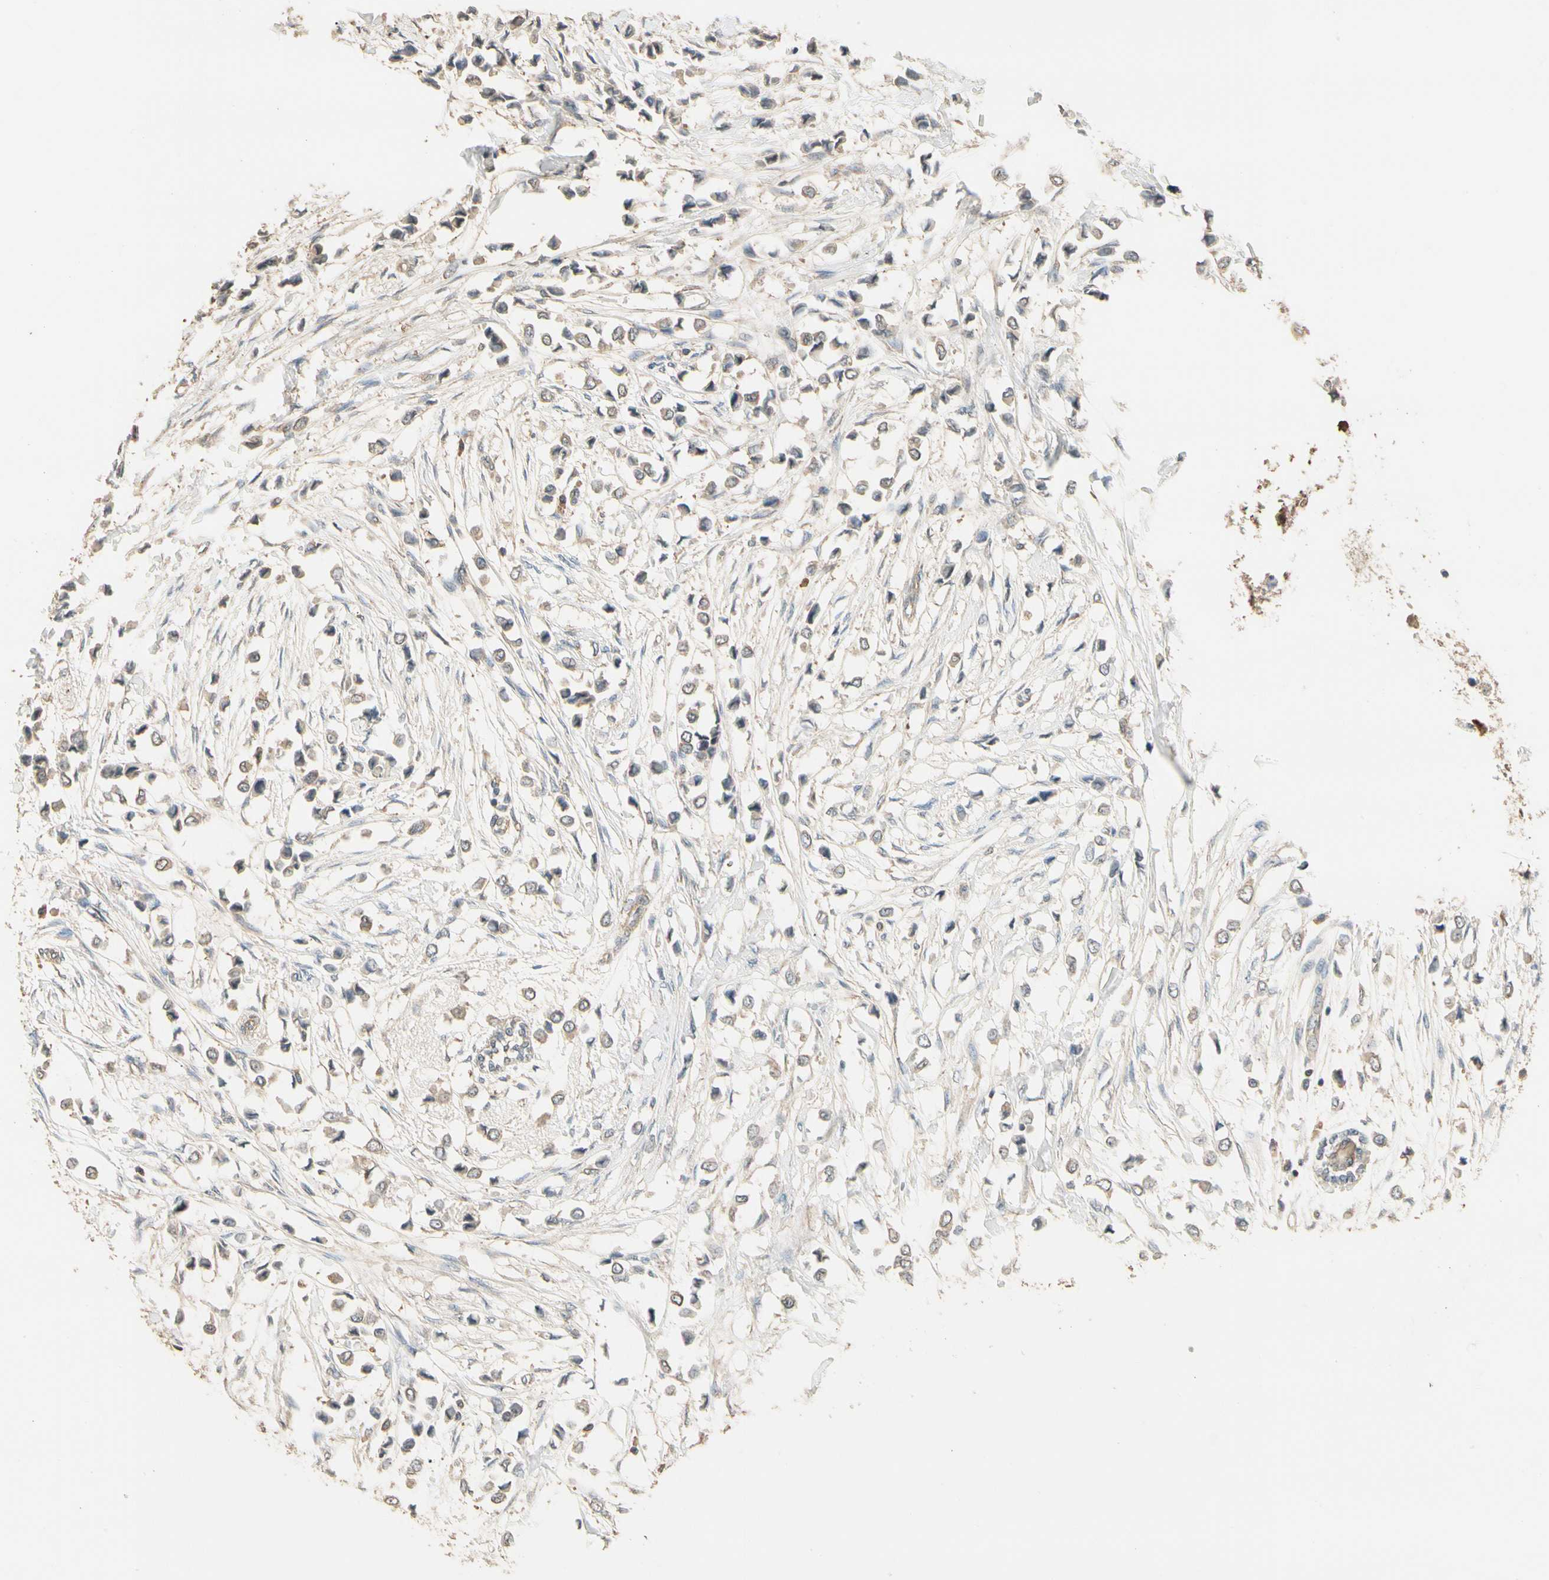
{"staining": {"intensity": "weak", "quantity": ">75%", "location": "cytoplasmic/membranous"}, "tissue": "breast cancer", "cell_type": "Tumor cells", "image_type": "cancer", "snomed": [{"axis": "morphology", "description": "Lobular carcinoma"}, {"axis": "topography", "description": "Breast"}], "caption": "Immunohistochemistry (IHC) histopathology image of breast lobular carcinoma stained for a protein (brown), which displays low levels of weak cytoplasmic/membranous expression in about >75% of tumor cells.", "gene": "CDH6", "patient": {"sex": "female", "age": 51}}